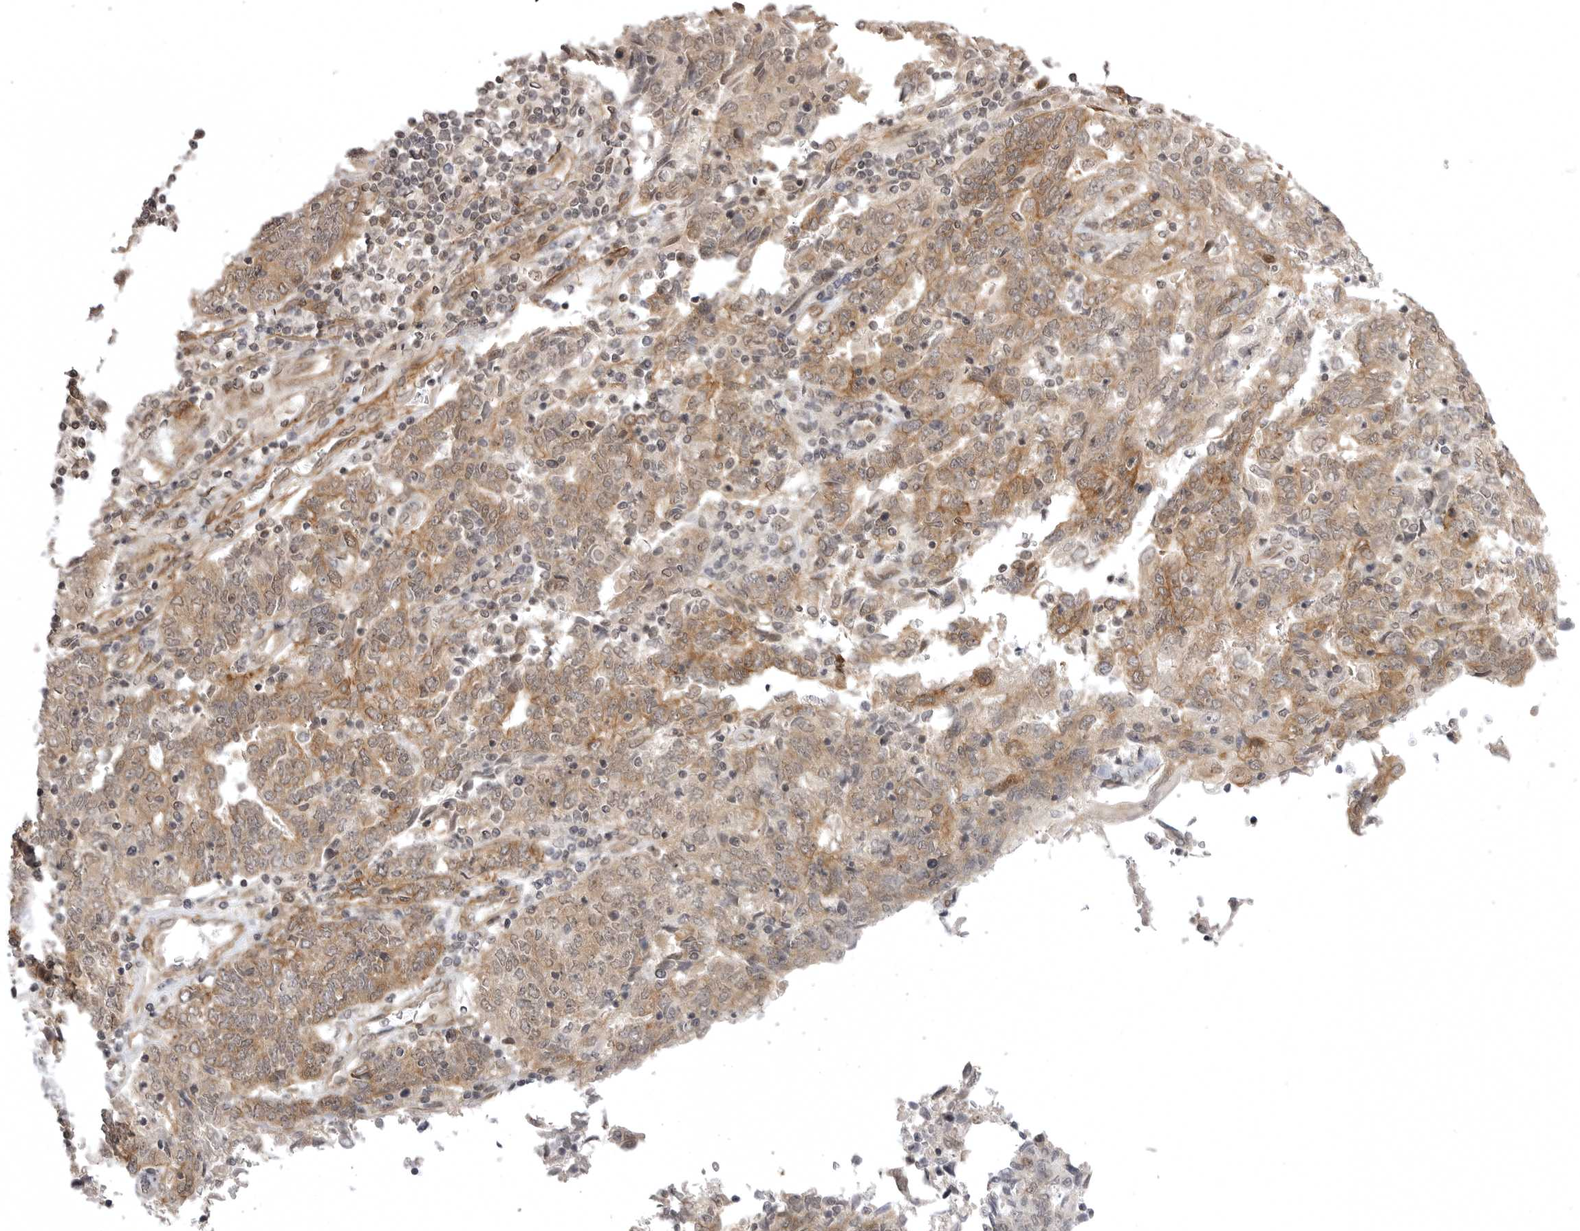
{"staining": {"intensity": "weak", "quantity": "25%-75%", "location": "cytoplasmic/membranous,nuclear"}, "tissue": "endometrial cancer", "cell_type": "Tumor cells", "image_type": "cancer", "snomed": [{"axis": "morphology", "description": "Adenocarcinoma, NOS"}, {"axis": "topography", "description": "Endometrium"}], "caption": "This histopathology image shows immunohistochemistry (IHC) staining of human endometrial cancer (adenocarcinoma), with low weak cytoplasmic/membranous and nuclear positivity in about 25%-75% of tumor cells.", "gene": "SORBS1", "patient": {"sex": "female", "age": 80}}